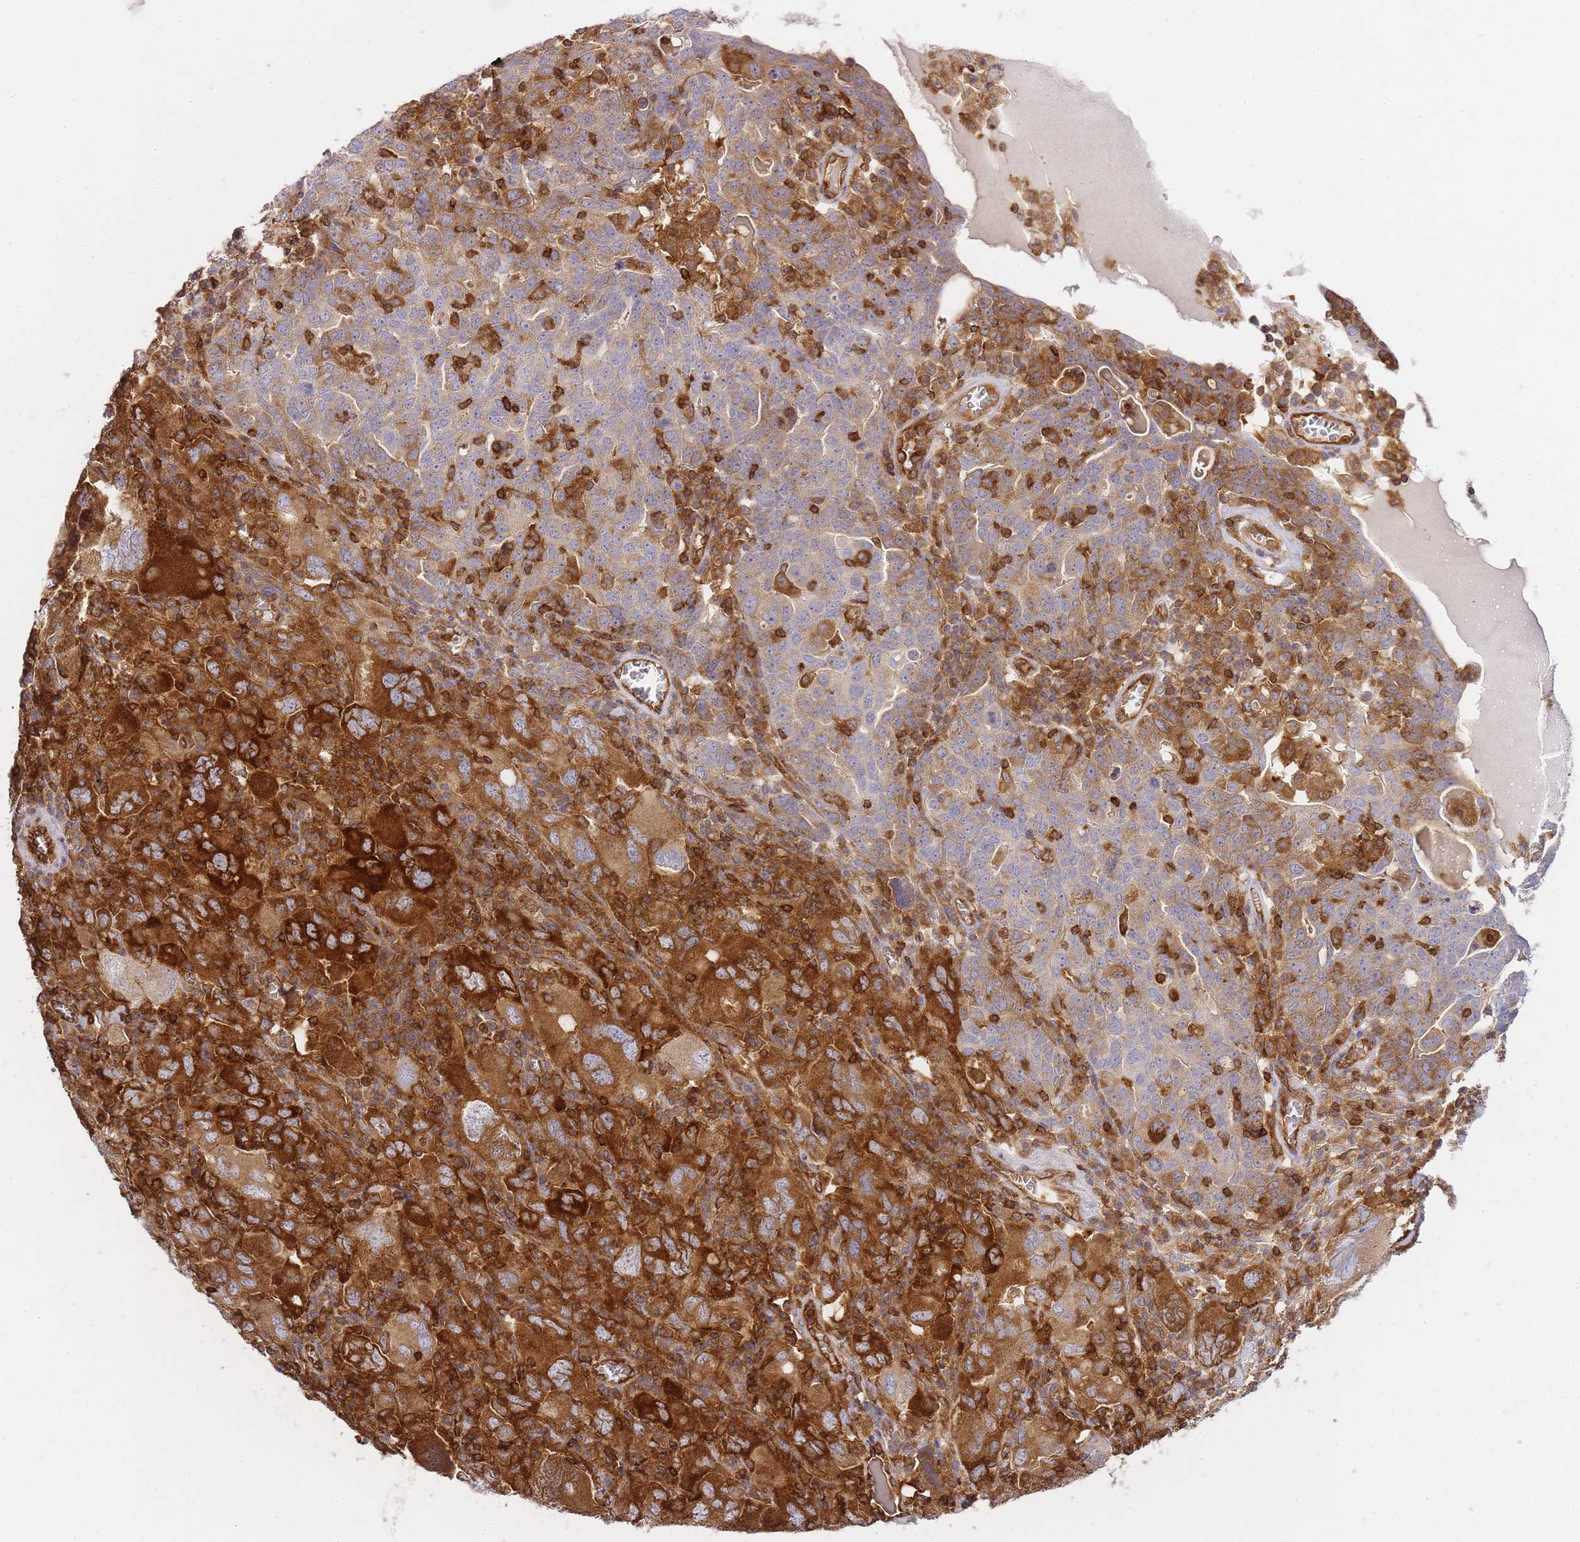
{"staining": {"intensity": "strong", "quantity": ">75%", "location": "cytoplasmic/membranous"}, "tissue": "ovarian cancer", "cell_type": "Tumor cells", "image_type": "cancer", "snomed": [{"axis": "morphology", "description": "Carcinoma, endometroid"}, {"axis": "topography", "description": "Ovary"}], "caption": "Human ovarian cancer stained with a brown dye reveals strong cytoplasmic/membranous positive expression in about >75% of tumor cells.", "gene": "MSN", "patient": {"sex": "female", "age": 62}}